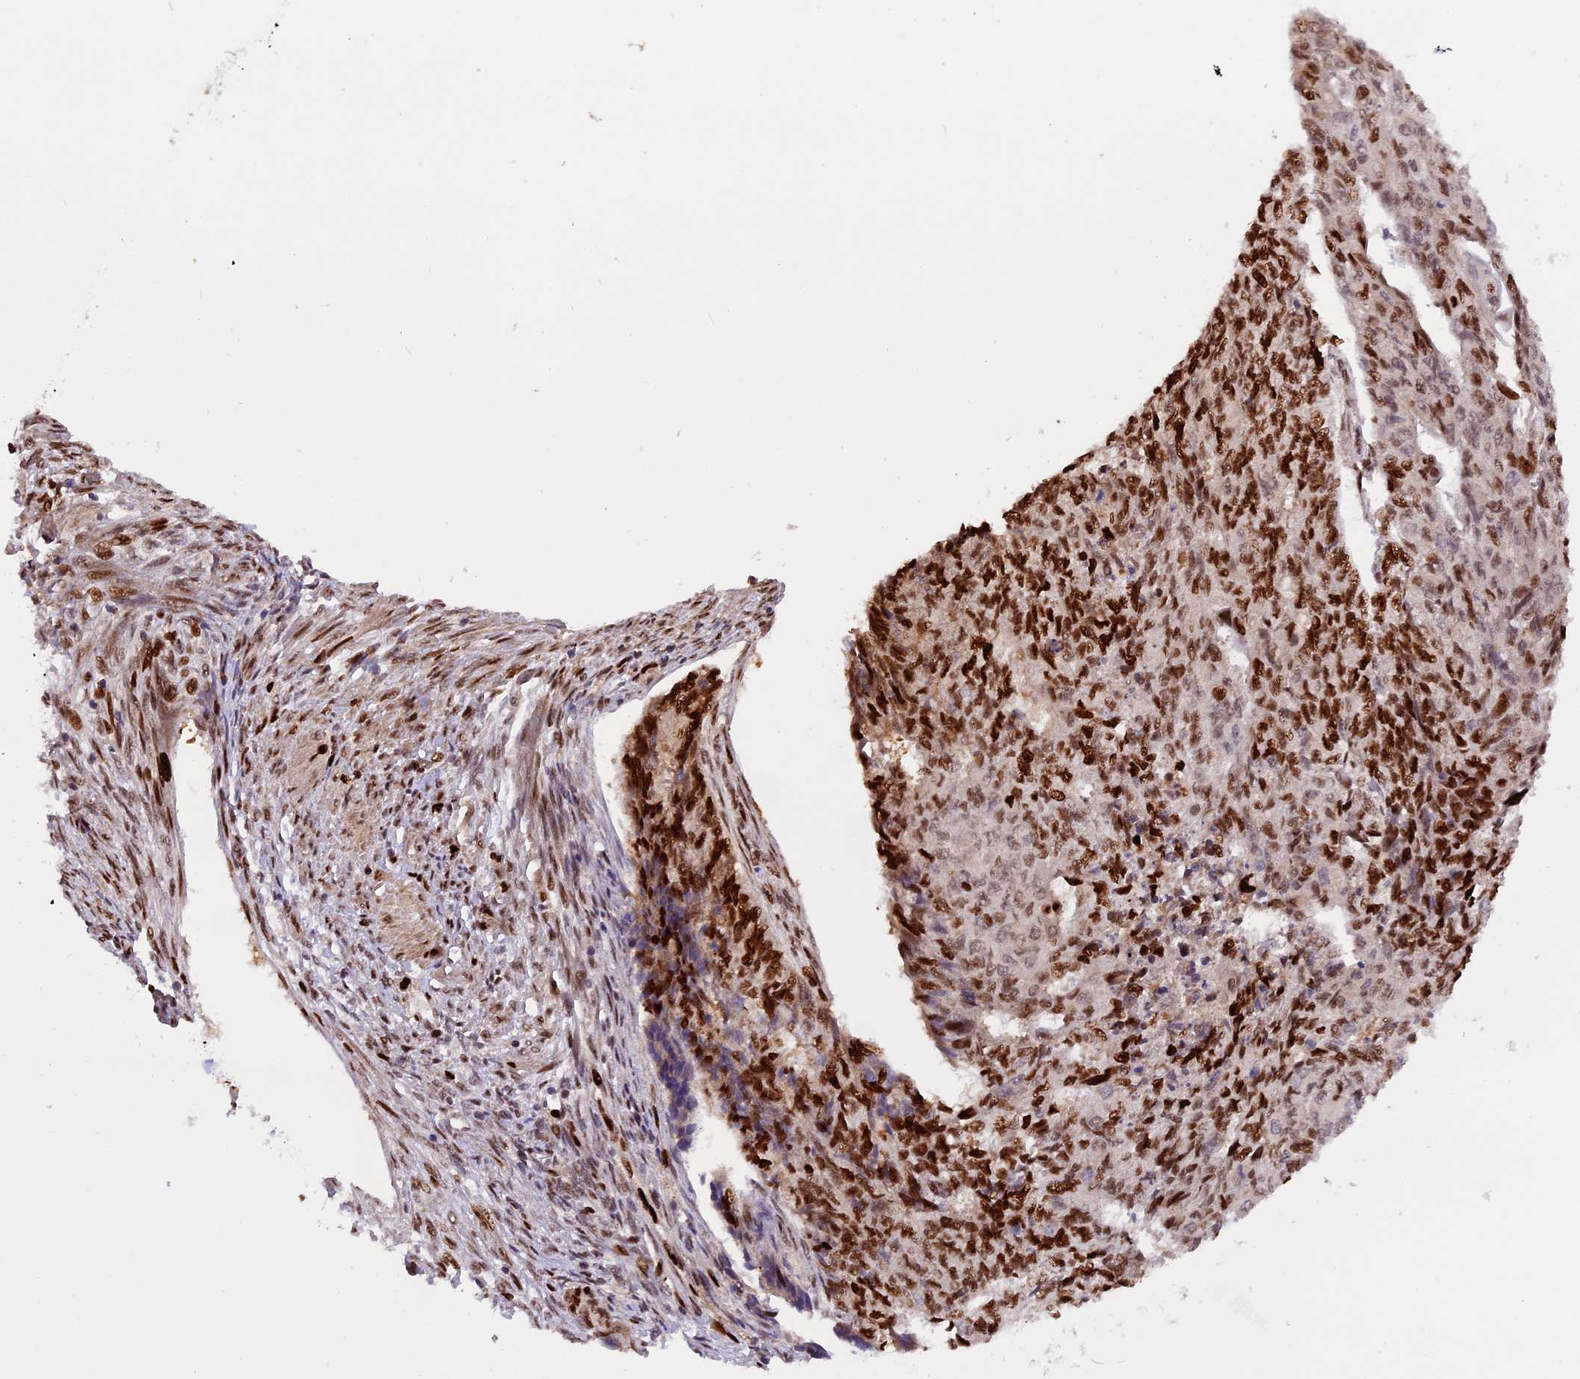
{"staining": {"intensity": "strong", "quantity": ">75%", "location": "nuclear"}, "tissue": "endometrial cancer", "cell_type": "Tumor cells", "image_type": "cancer", "snomed": [{"axis": "morphology", "description": "Adenocarcinoma, NOS"}, {"axis": "topography", "description": "Endometrium"}], "caption": "Immunohistochemistry (DAB (3,3'-diaminobenzidine)) staining of human endometrial cancer (adenocarcinoma) reveals strong nuclear protein positivity in approximately >75% of tumor cells. (DAB (3,3'-diaminobenzidine) IHC, brown staining for protein, blue staining for nuclei).", "gene": "MICALL1", "patient": {"sex": "female", "age": 32}}